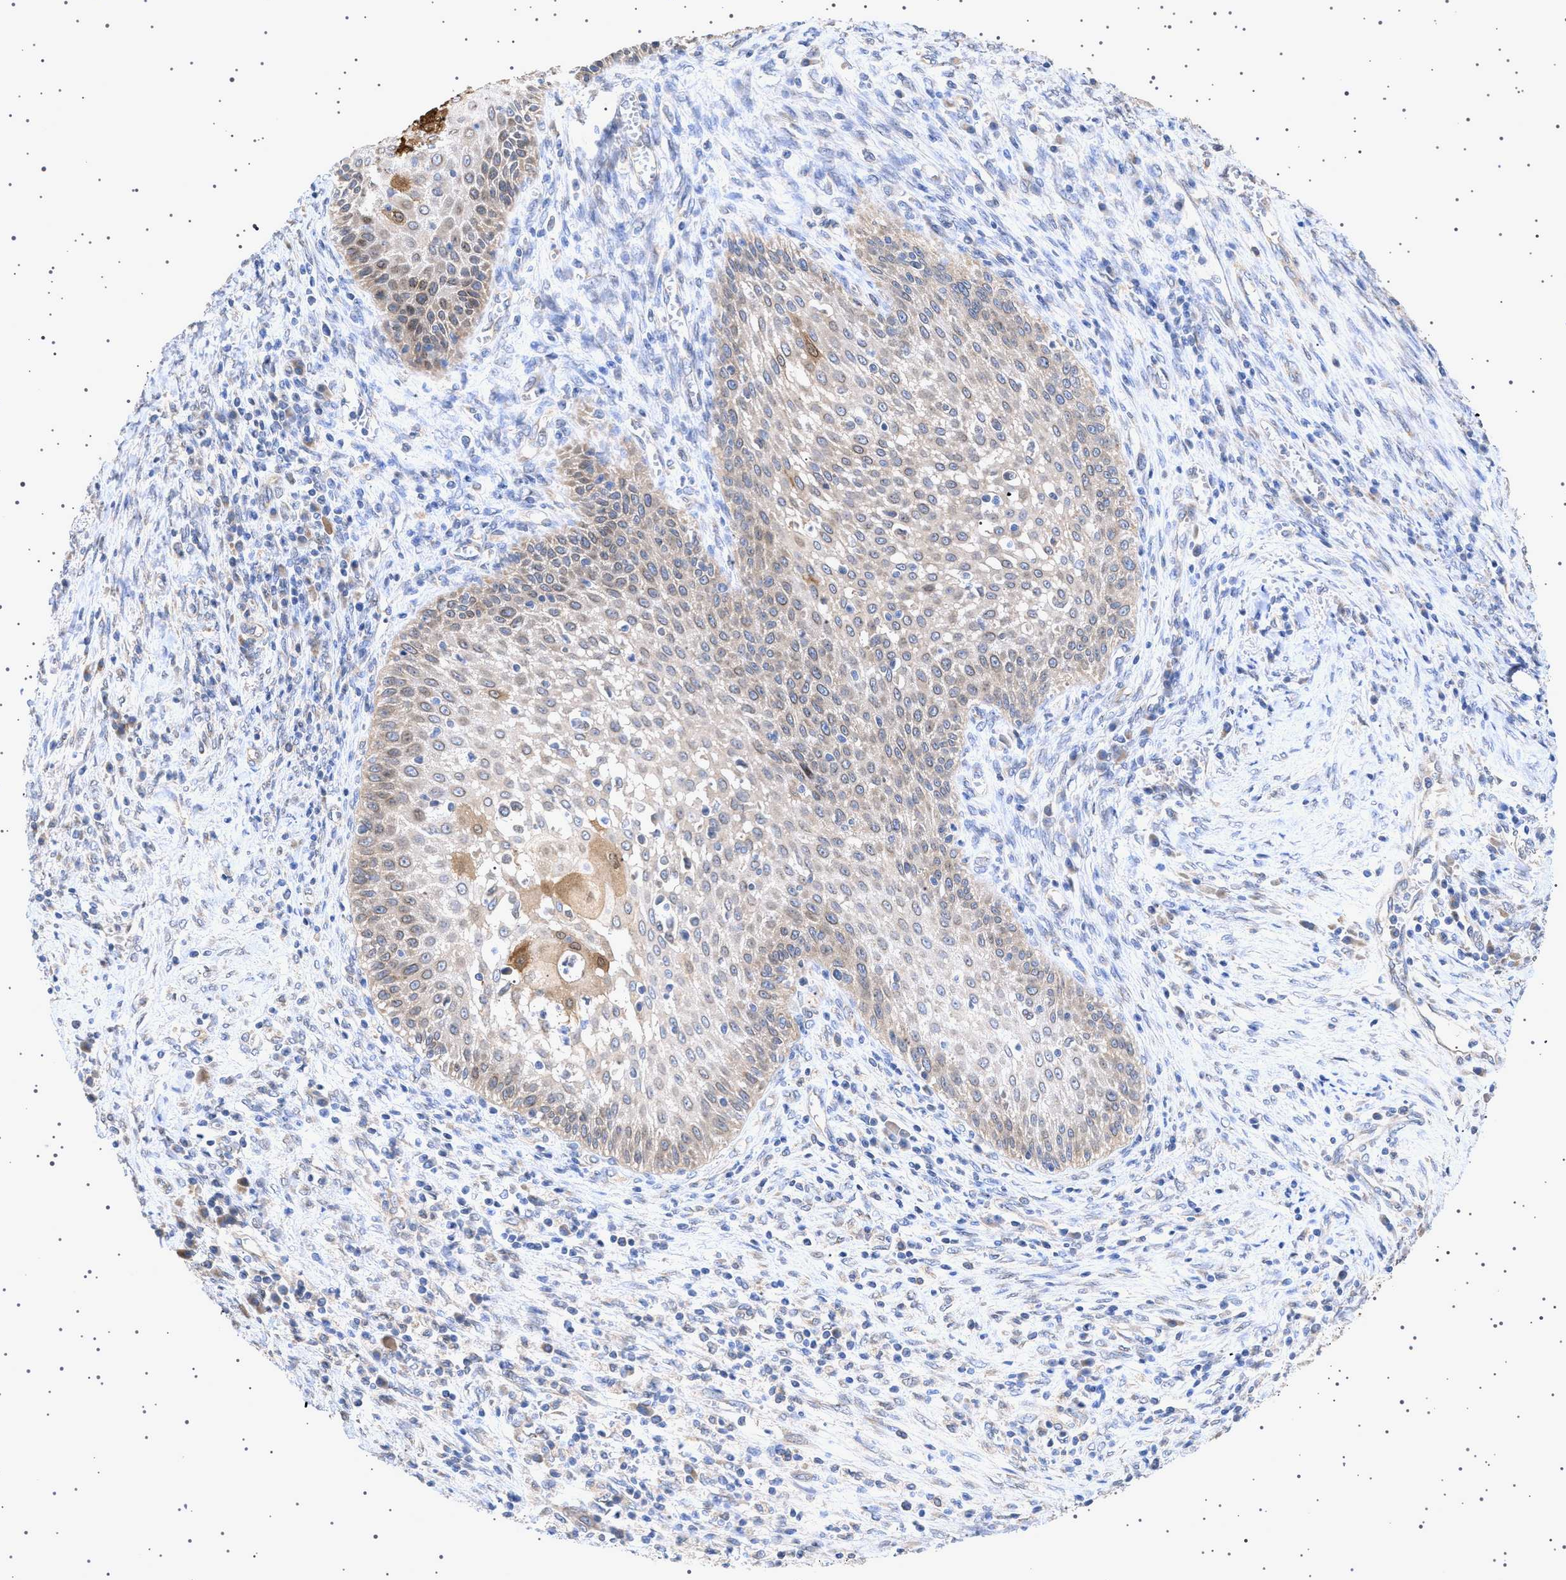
{"staining": {"intensity": "weak", "quantity": "25%-75%", "location": "cytoplasmic/membranous,nuclear"}, "tissue": "cervical cancer", "cell_type": "Tumor cells", "image_type": "cancer", "snomed": [{"axis": "morphology", "description": "Adenocarcinoma, NOS"}, {"axis": "topography", "description": "Cervix"}], "caption": "Tumor cells show low levels of weak cytoplasmic/membranous and nuclear staining in approximately 25%-75% of cells in cervical adenocarcinoma.", "gene": "NUP93", "patient": {"sex": "female", "age": 44}}